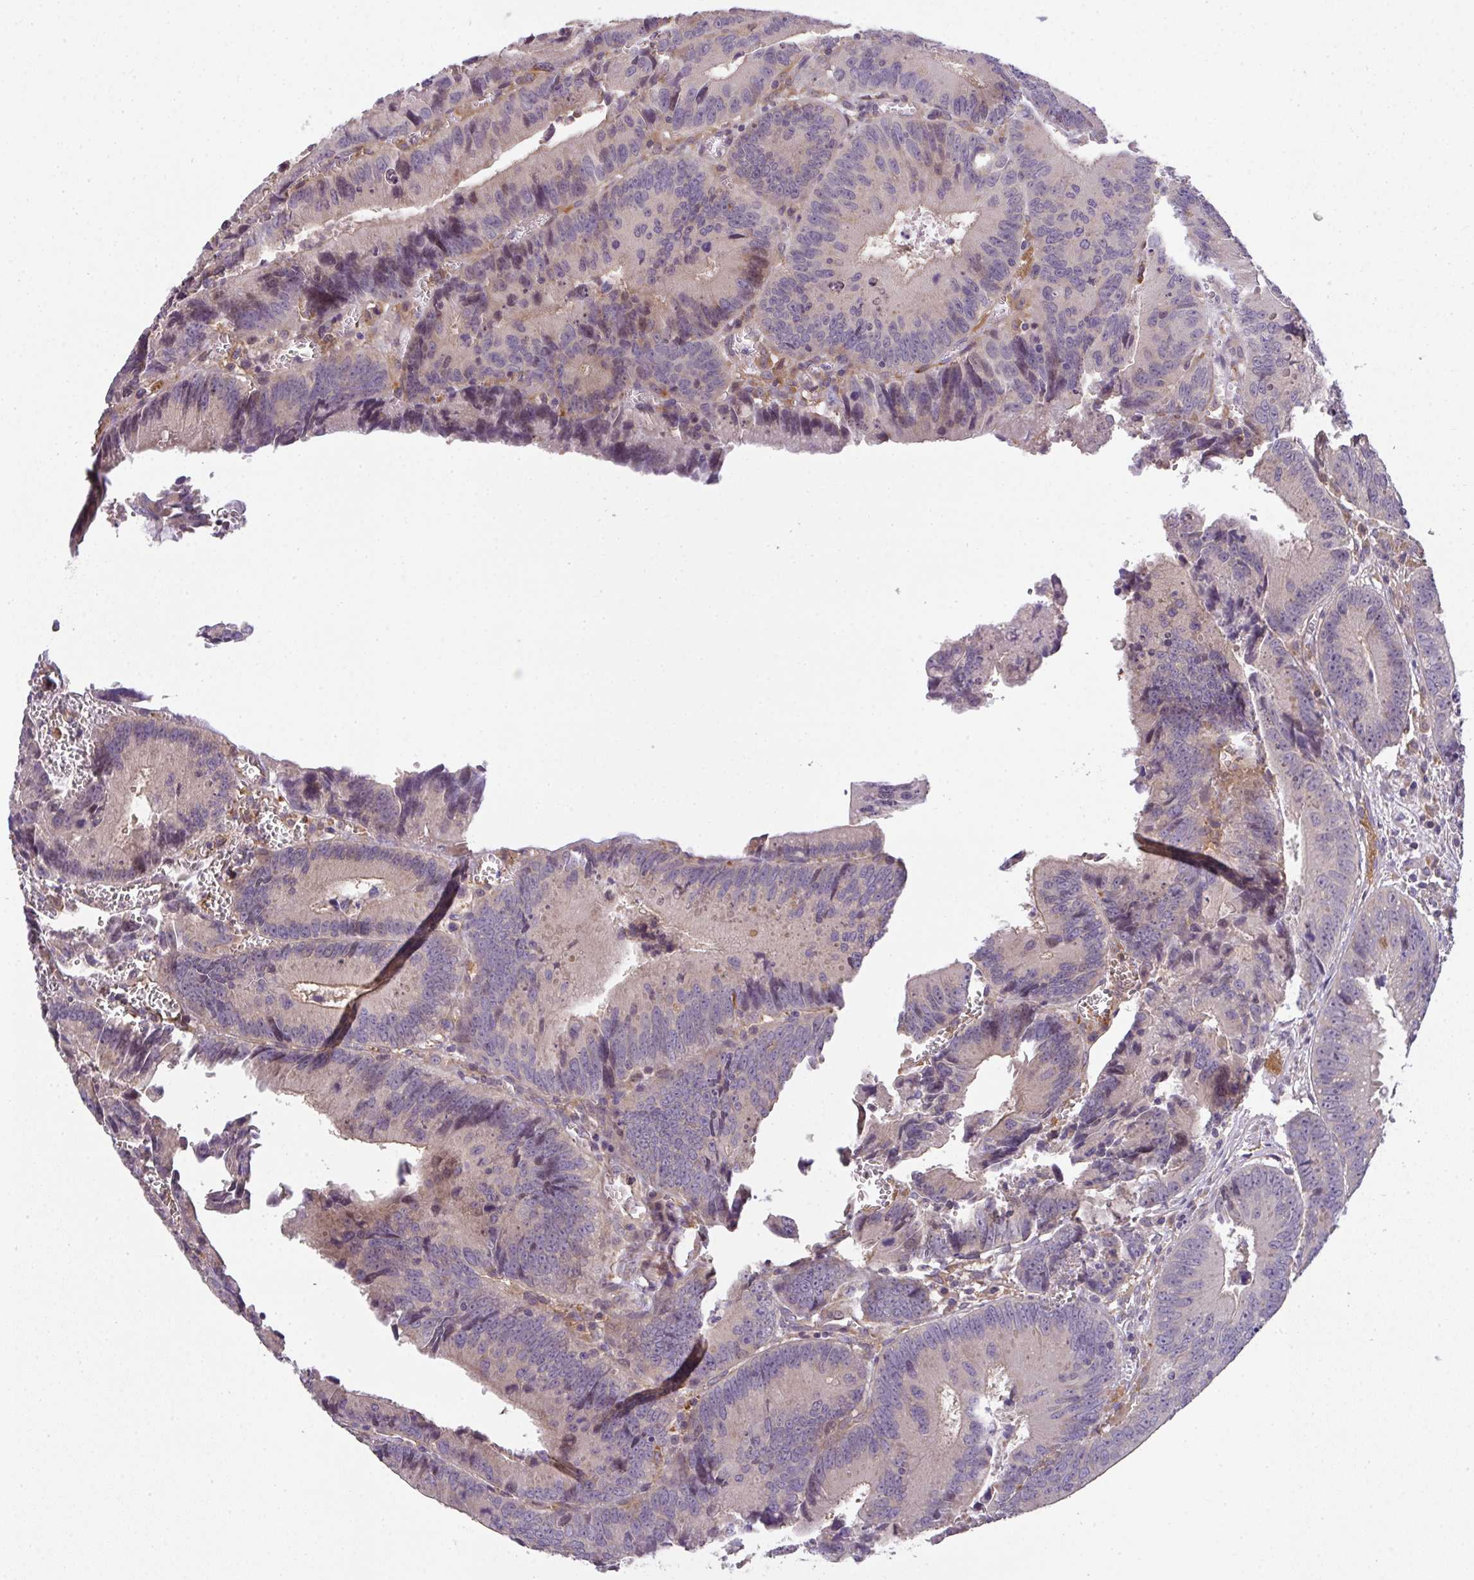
{"staining": {"intensity": "weak", "quantity": "<25%", "location": "cytoplasmic/membranous,nuclear"}, "tissue": "colorectal cancer", "cell_type": "Tumor cells", "image_type": "cancer", "snomed": [{"axis": "morphology", "description": "Adenocarcinoma, NOS"}, {"axis": "topography", "description": "Rectum"}], "caption": "Colorectal cancer (adenocarcinoma) was stained to show a protein in brown. There is no significant positivity in tumor cells.", "gene": "EEF1AKMT1", "patient": {"sex": "female", "age": 81}}